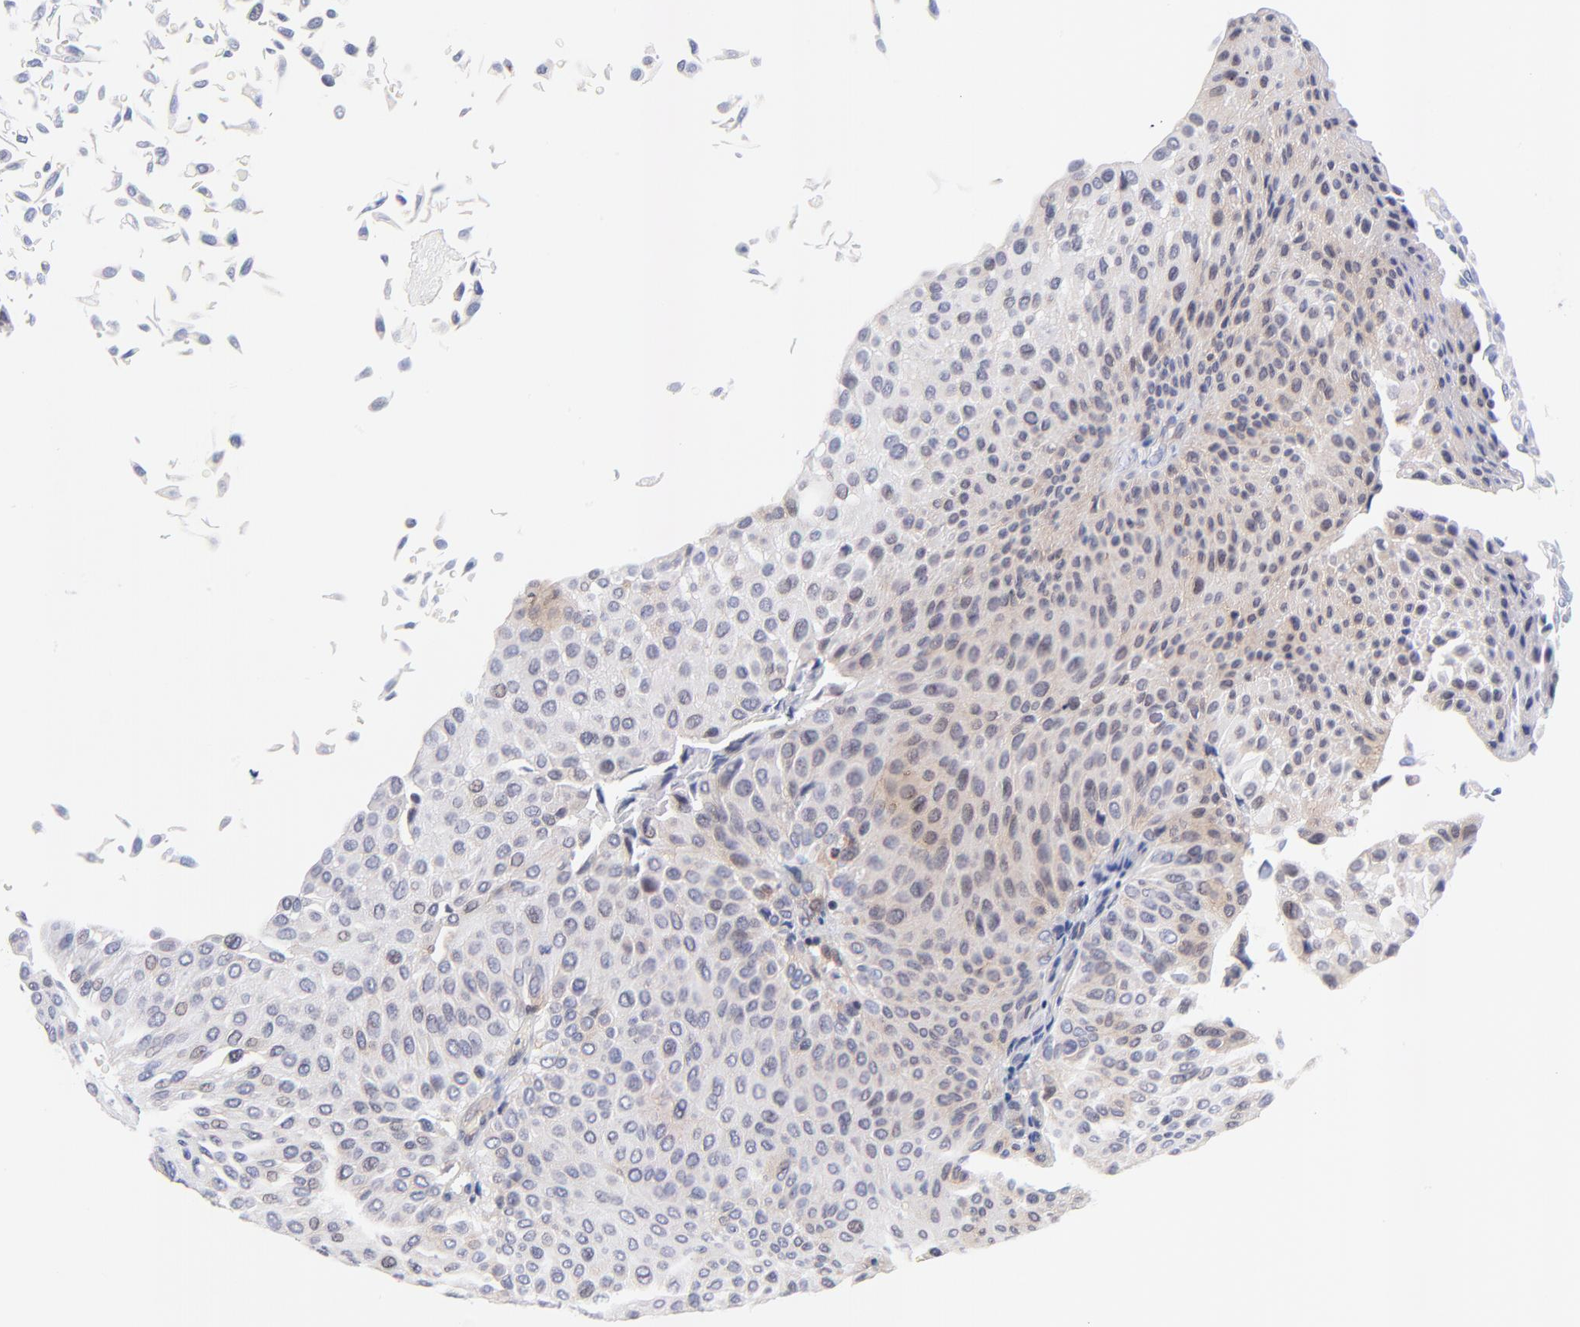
{"staining": {"intensity": "weak", "quantity": "<25%", "location": "cytoplasmic/membranous,nuclear"}, "tissue": "urothelial cancer", "cell_type": "Tumor cells", "image_type": "cancer", "snomed": [{"axis": "morphology", "description": "Urothelial carcinoma, Low grade"}, {"axis": "topography", "description": "Urinary bladder"}], "caption": "This photomicrograph is of low-grade urothelial carcinoma stained with IHC to label a protein in brown with the nuclei are counter-stained blue. There is no positivity in tumor cells.", "gene": "AFF2", "patient": {"sex": "male", "age": 64}}